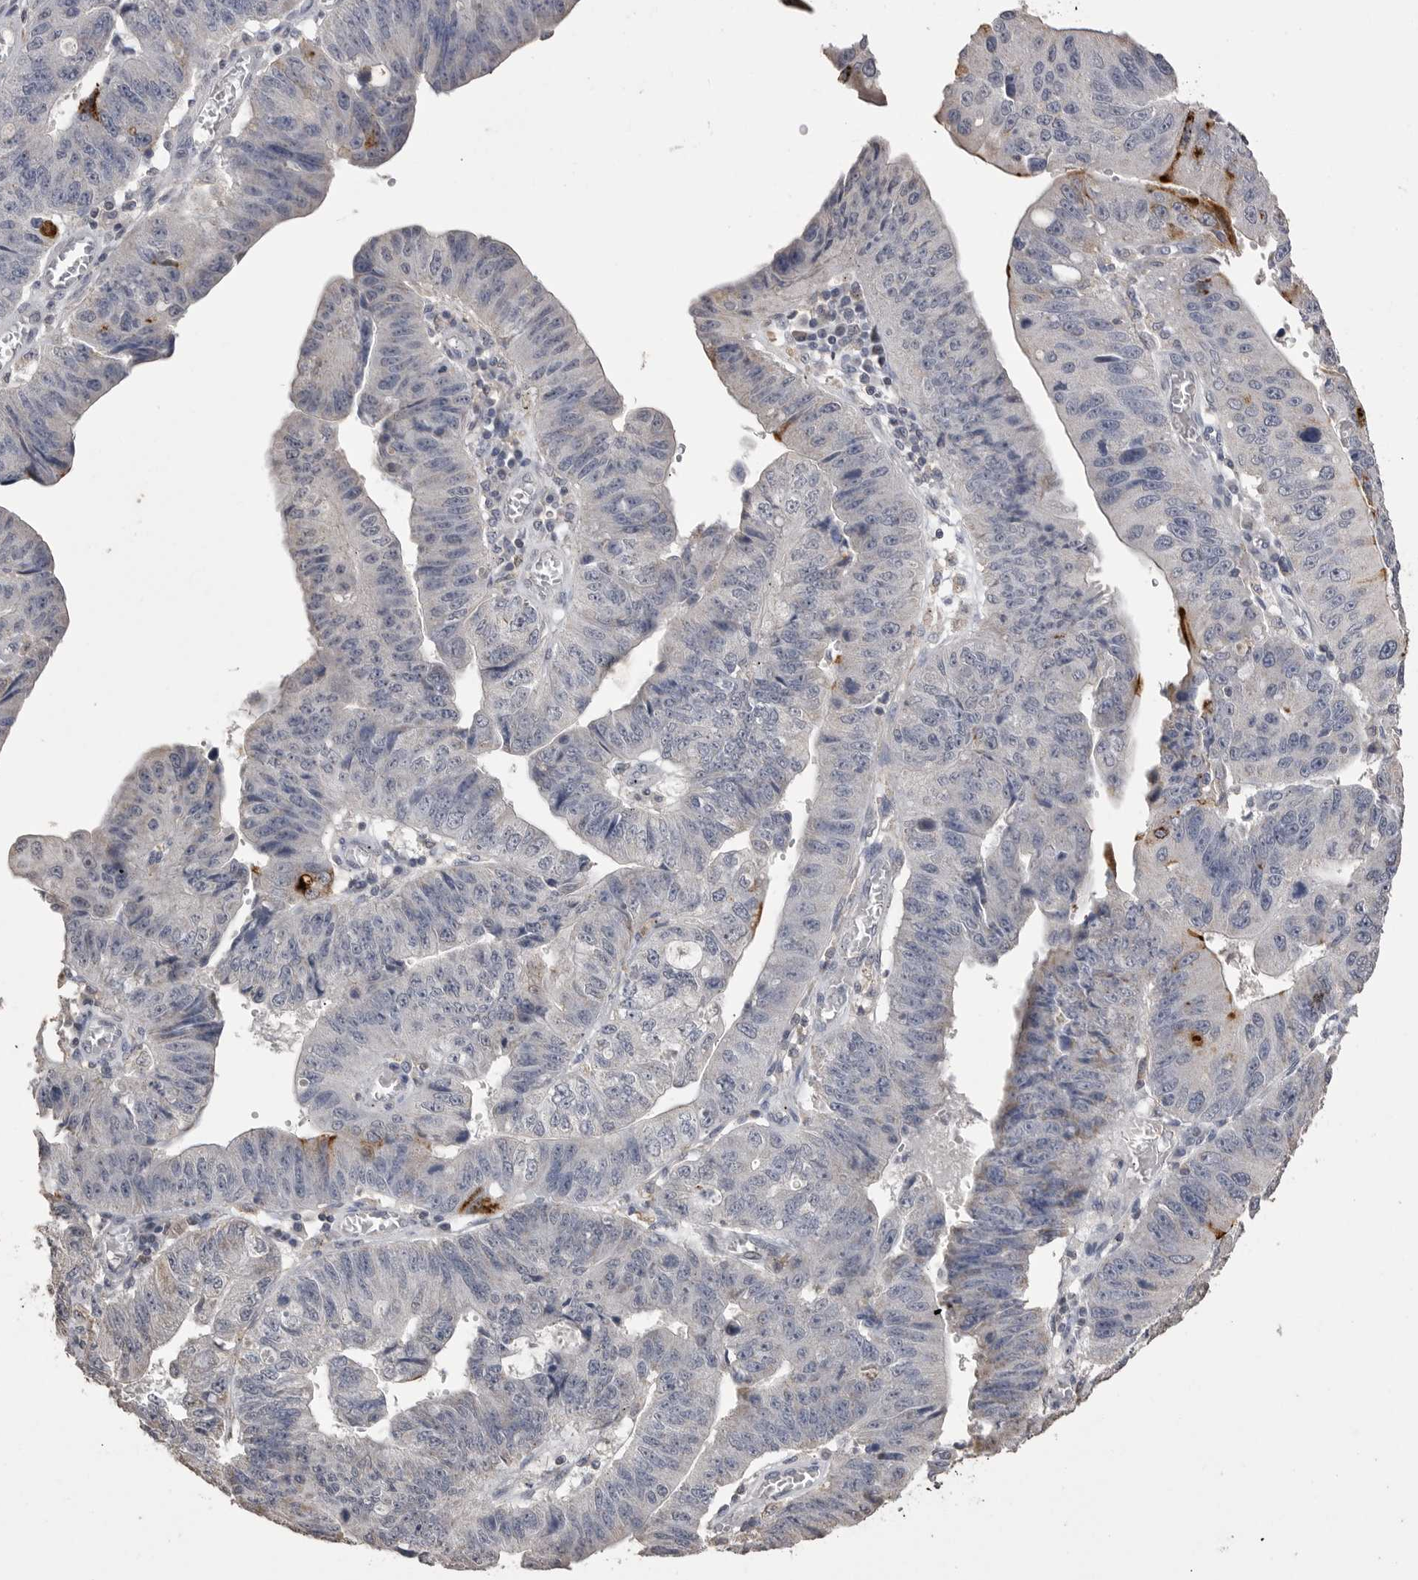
{"staining": {"intensity": "moderate", "quantity": "<25%", "location": "cytoplasmic/membranous"}, "tissue": "stomach cancer", "cell_type": "Tumor cells", "image_type": "cancer", "snomed": [{"axis": "morphology", "description": "Adenocarcinoma, NOS"}, {"axis": "topography", "description": "Stomach"}], "caption": "The histopathology image shows immunohistochemical staining of adenocarcinoma (stomach). There is moderate cytoplasmic/membranous positivity is identified in approximately <25% of tumor cells.", "gene": "MMP7", "patient": {"sex": "male", "age": 59}}